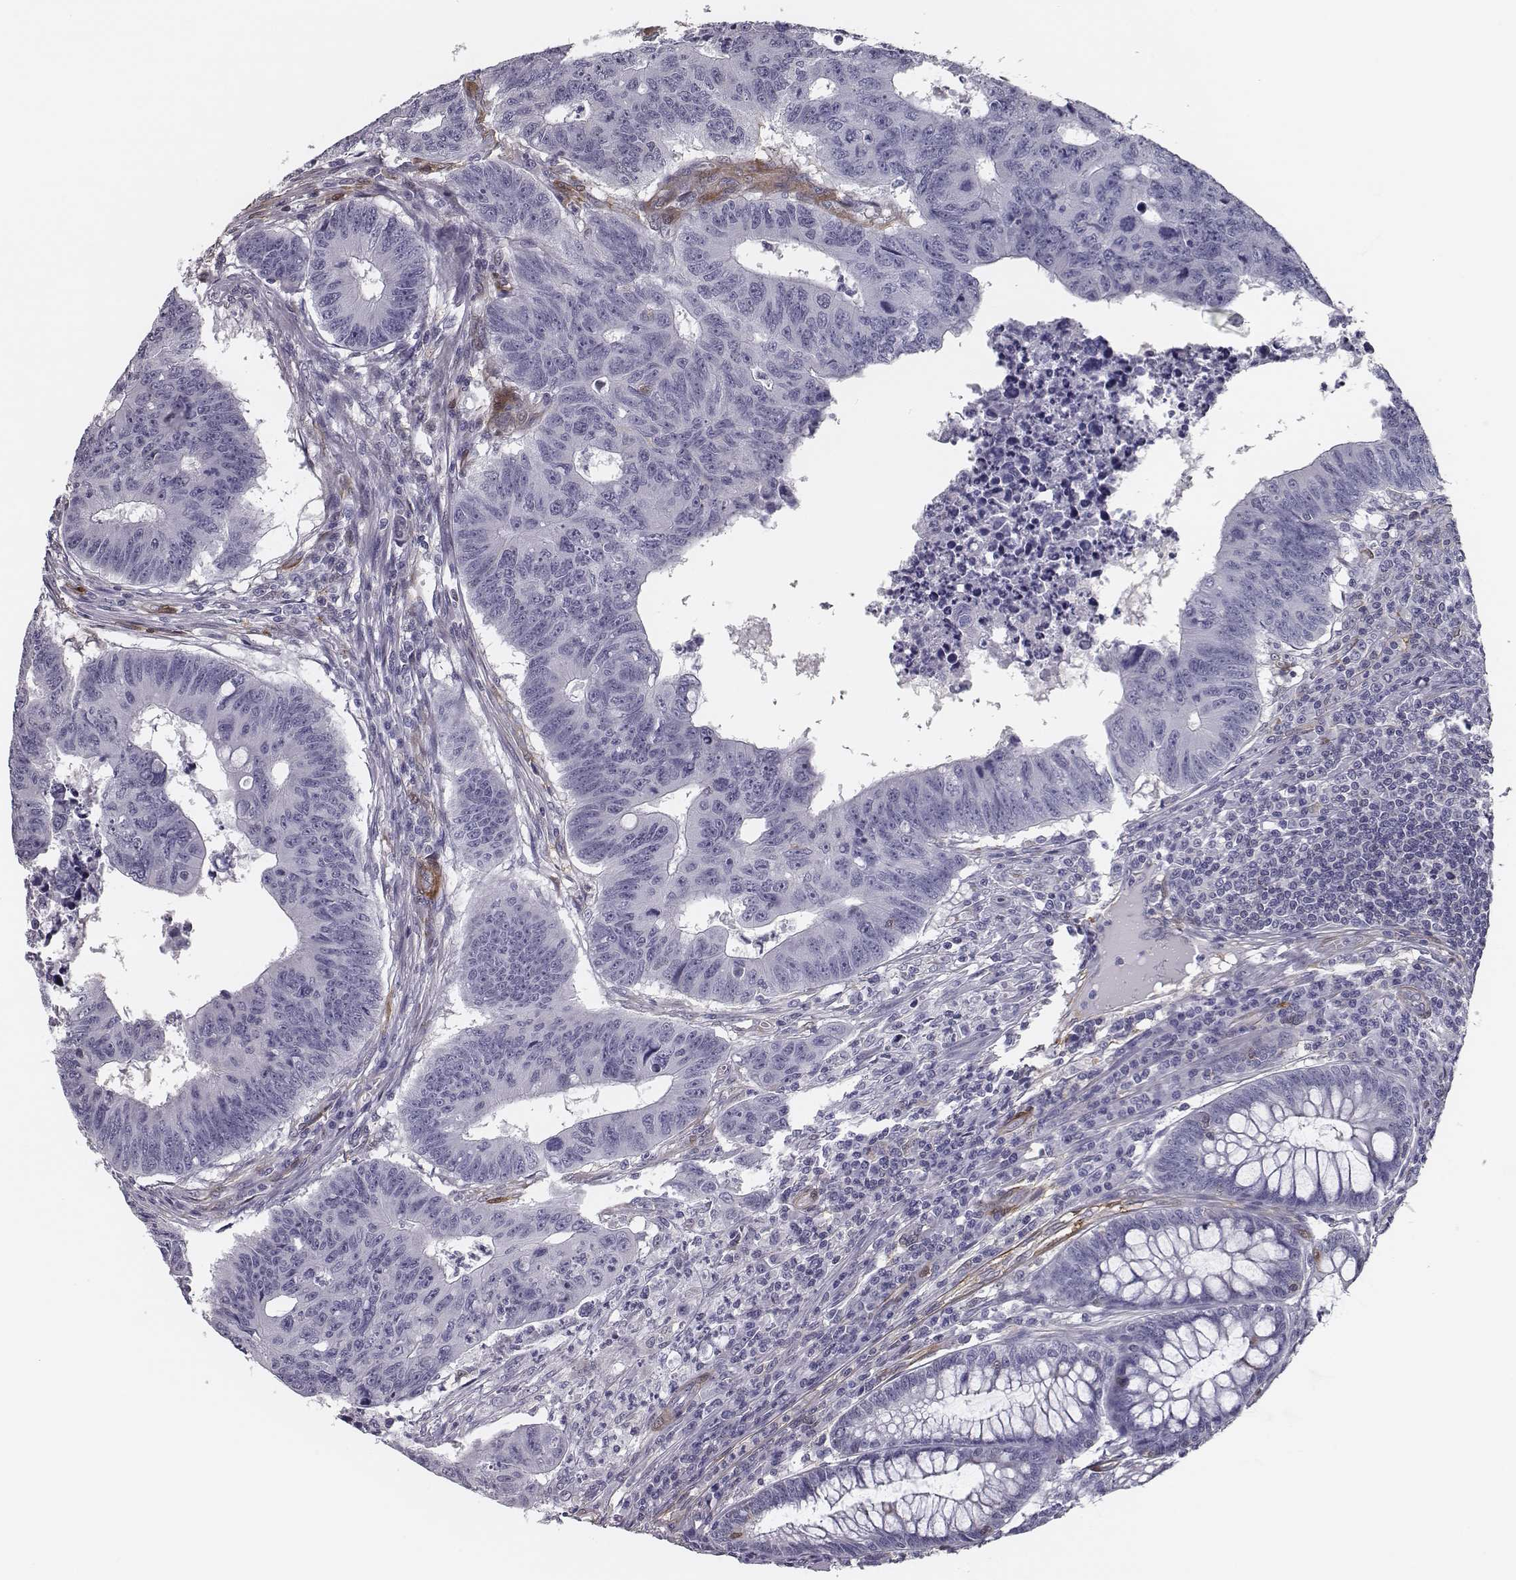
{"staining": {"intensity": "negative", "quantity": "none", "location": "none"}, "tissue": "colorectal cancer", "cell_type": "Tumor cells", "image_type": "cancer", "snomed": [{"axis": "morphology", "description": "Adenocarcinoma, NOS"}, {"axis": "topography", "description": "Rectum"}], "caption": "Colorectal cancer (adenocarcinoma) was stained to show a protein in brown. There is no significant staining in tumor cells.", "gene": "ISYNA1", "patient": {"sex": "female", "age": 85}}